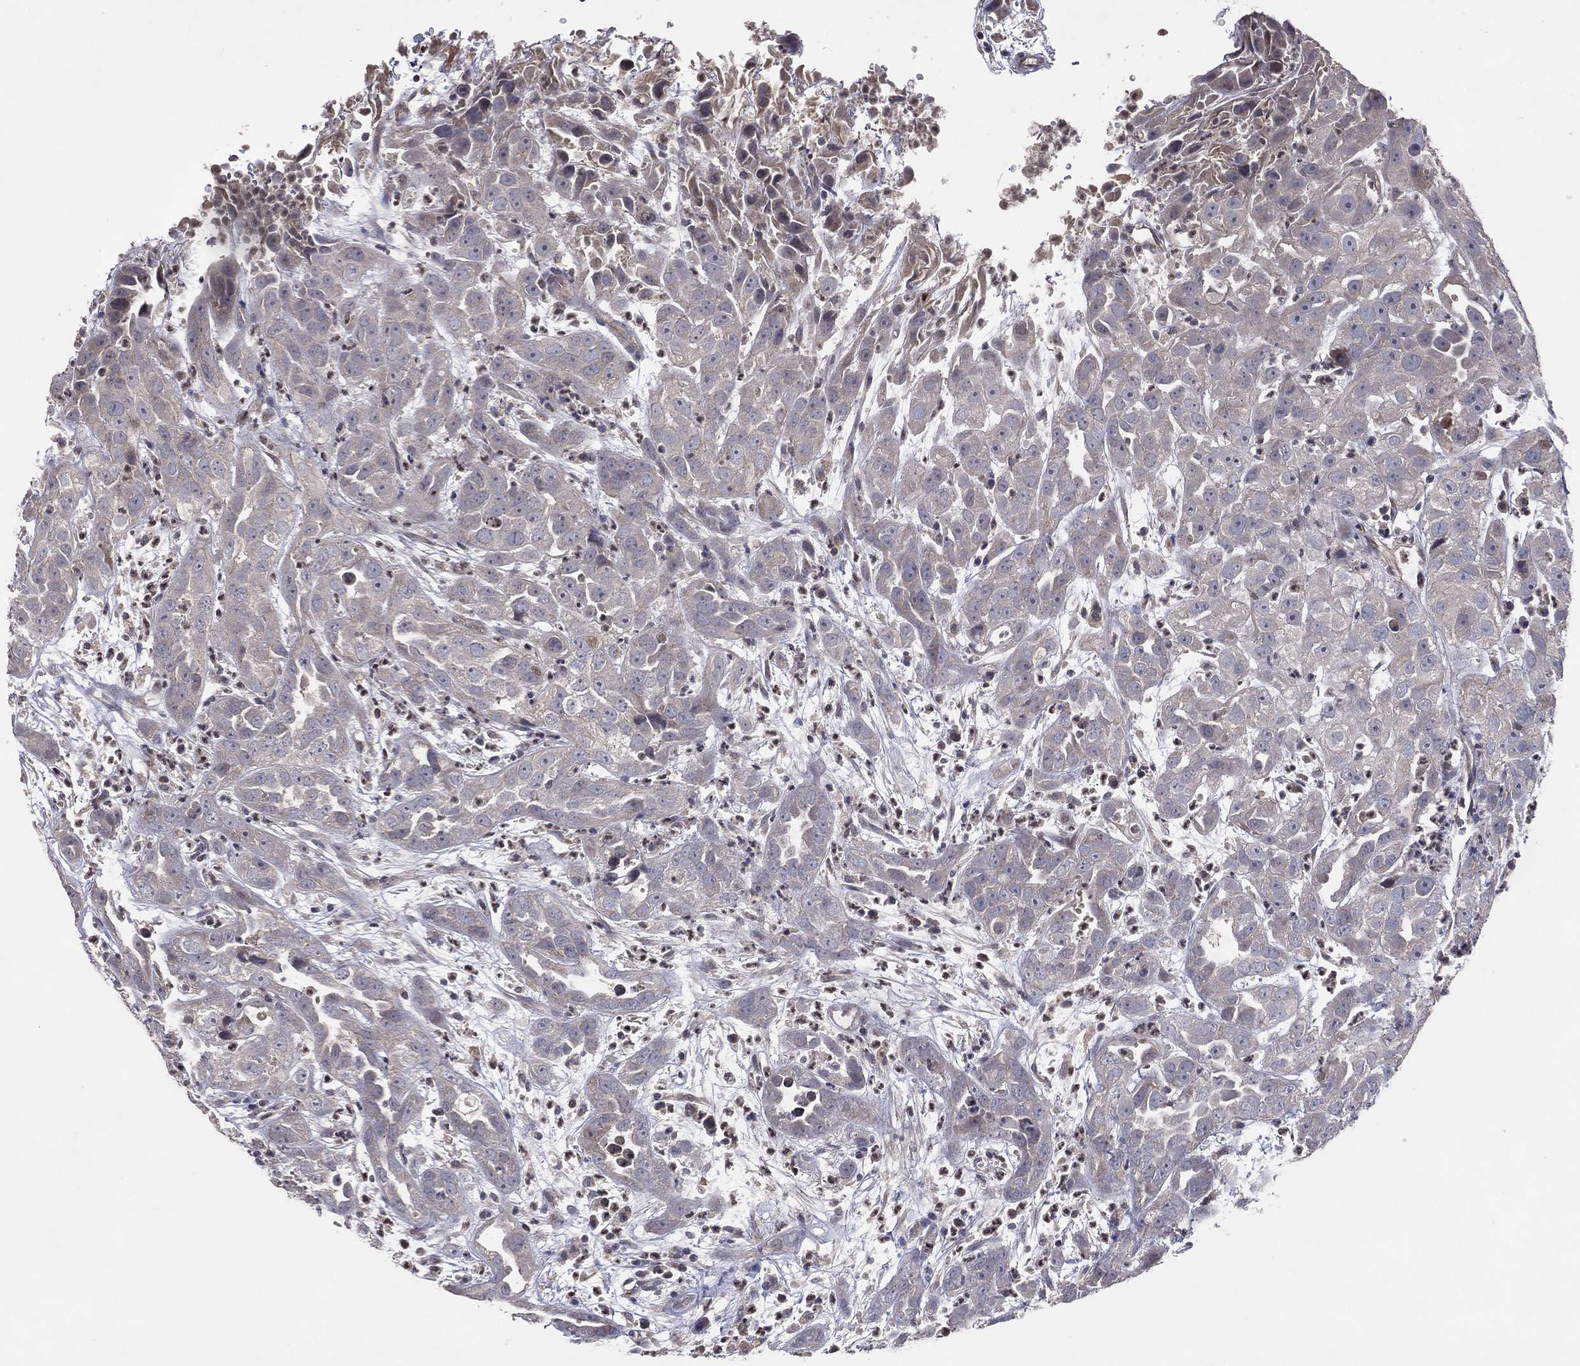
{"staining": {"intensity": "negative", "quantity": "none", "location": "none"}, "tissue": "urothelial cancer", "cell_type": "Tumor cells", "image_type": "cancer", "snomed": [{"axis": "morphology", "description": "Urothelial carcinoma, High grade"}, {"axis": "topography", "description": "Urinary bladder"}], "caption": "There is no significant expression in tumor cells of urothelial cancer. (DAB immunohistochemistry with hematoxylin counter stain).", "gene": "DNAH7", "patient": {"sex": "female", "age": 41}}